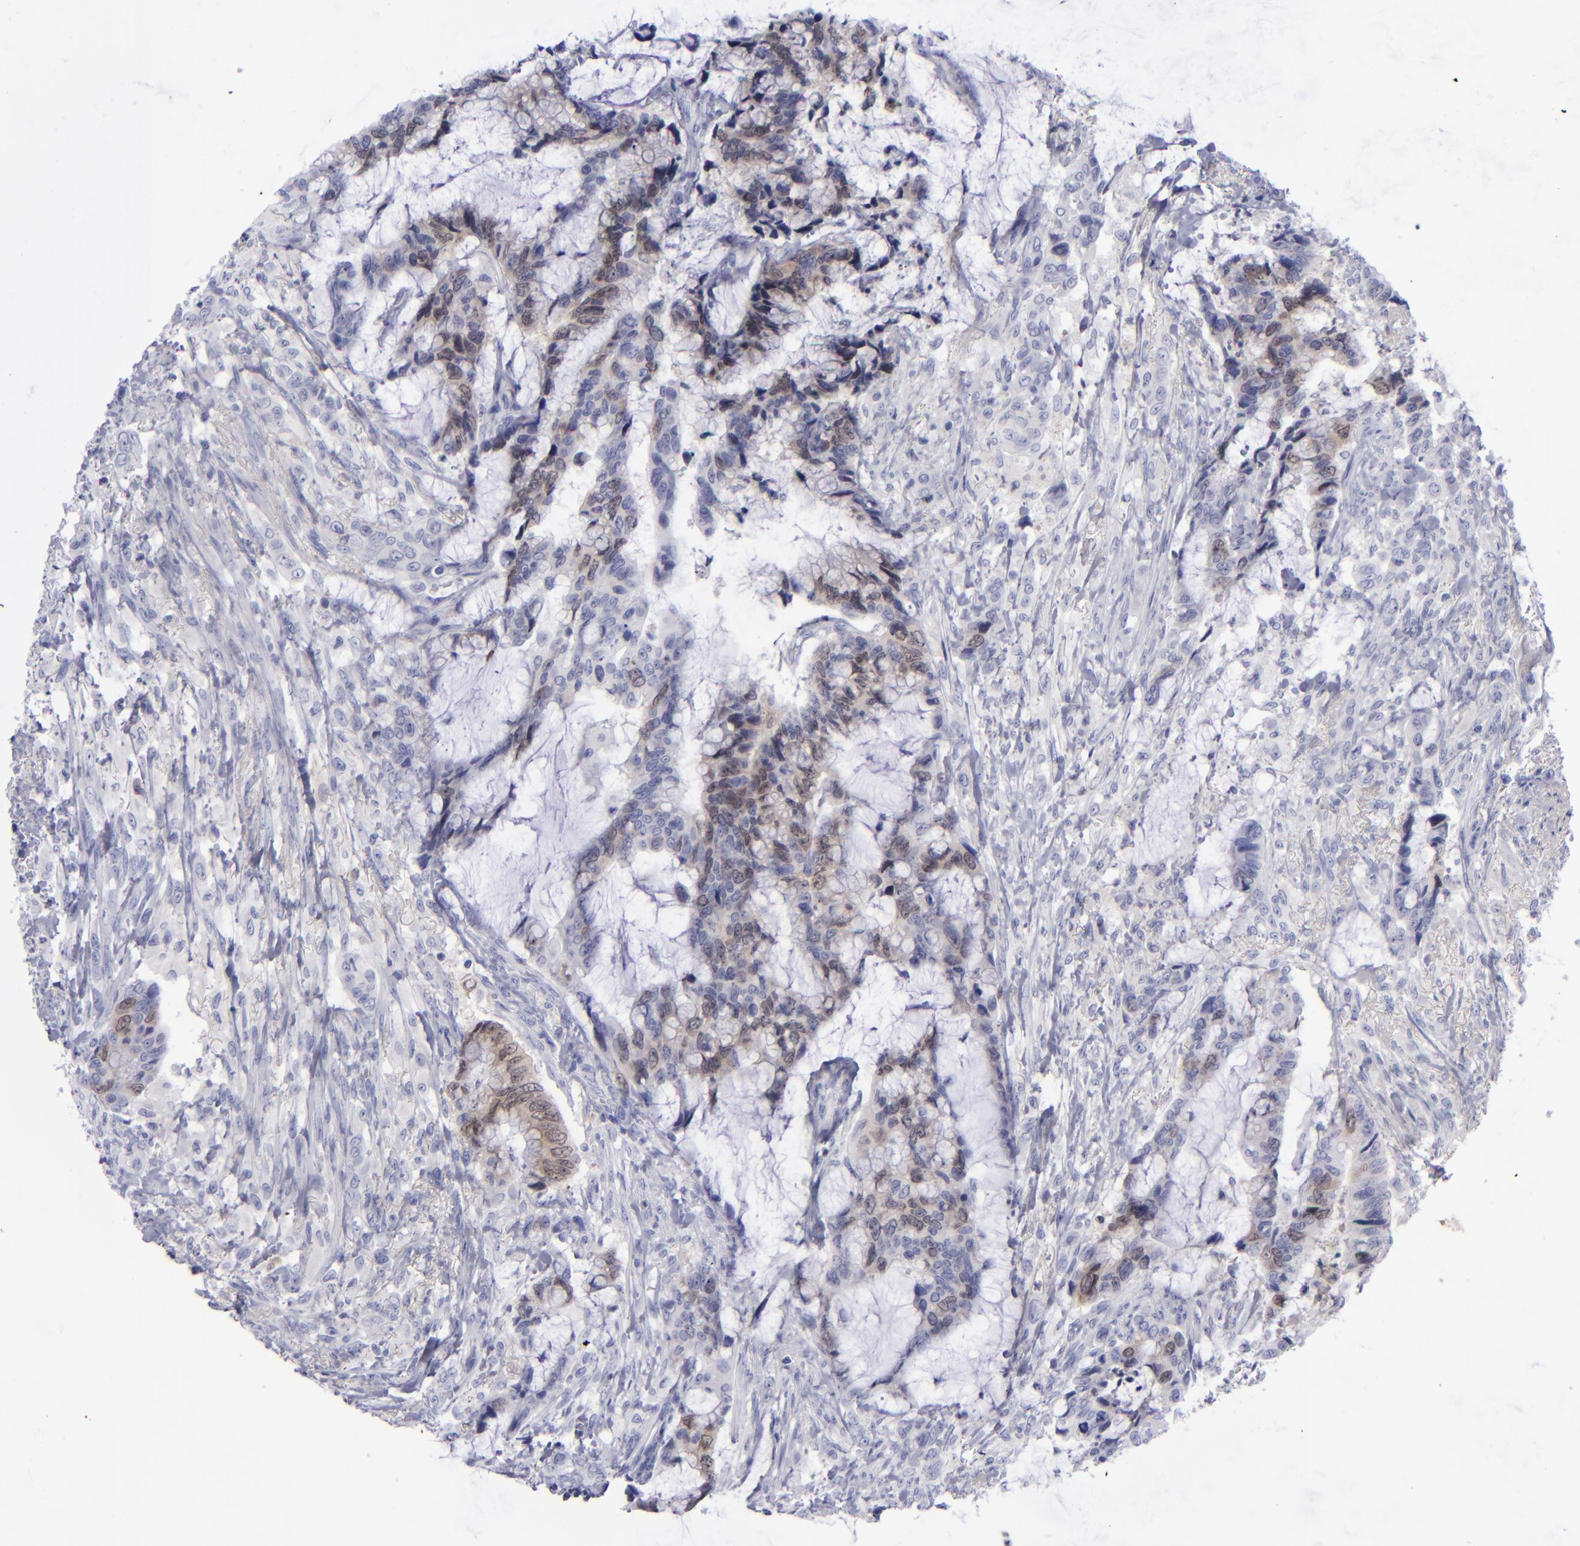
{"staining": {"intensity": "weak", "quantity": "<25%", "location": "cytoplasmic/membranous,nuclear"}, "tissue": "colorectal cancer", "cell_type": "Tumor cells", "image_type": "cancer", "snomed": [{"axis": "morphology", "description": "Adenocarcinoma, NOS"}, {"axis": "topography", "description": "Rectum"}], "caption": "Colorectal cancer (adenocarcinoma) was stained to show a protein in brown. There is no significant expression in tumor cells.", "gene": "AURKA", "patient": {"sex": "female", "age": 59}}